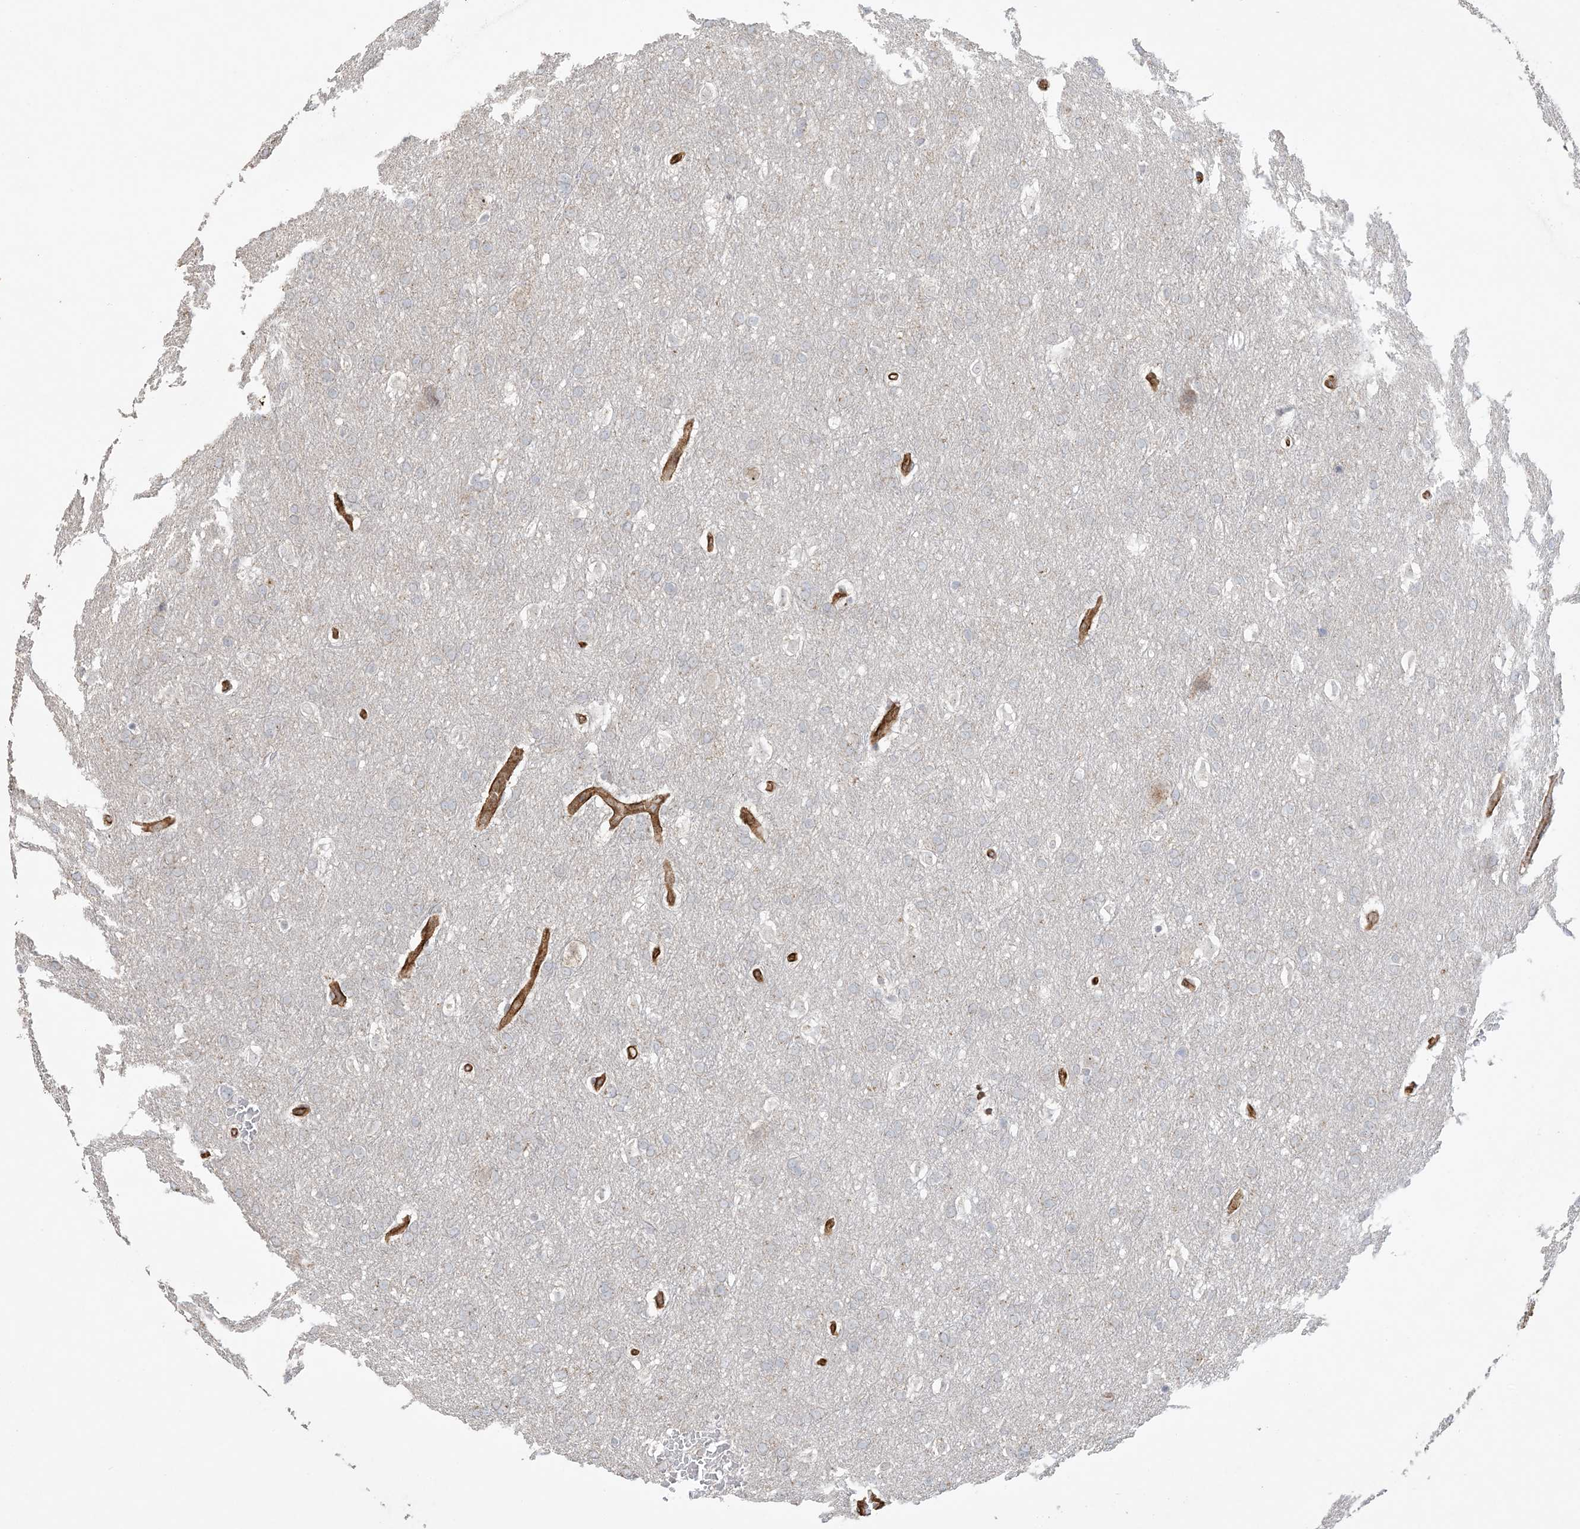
{"staining": {"intensity": "negative", "quantity": "none", "location": "none"}, "tissue": "glioma", "cell_type": "Tumor cells", "image_type": "cancer", "snomed": [{"axis": "morphology", "description": "Glioma, malignant, Low grade"}, {"axis": "topography", "description": "Brain"}], "caption": "A histopathology image of human glioma is negative for staining in tumor cells. (Stains: DAB (3,3'-diaminobenzidine) immunohistochemistry with hematoxylin counter stain, Microscopy: brightfield microscopy at high magnification).", "gene": "AGA", "patient": {"sex": "female", "age": 37}}